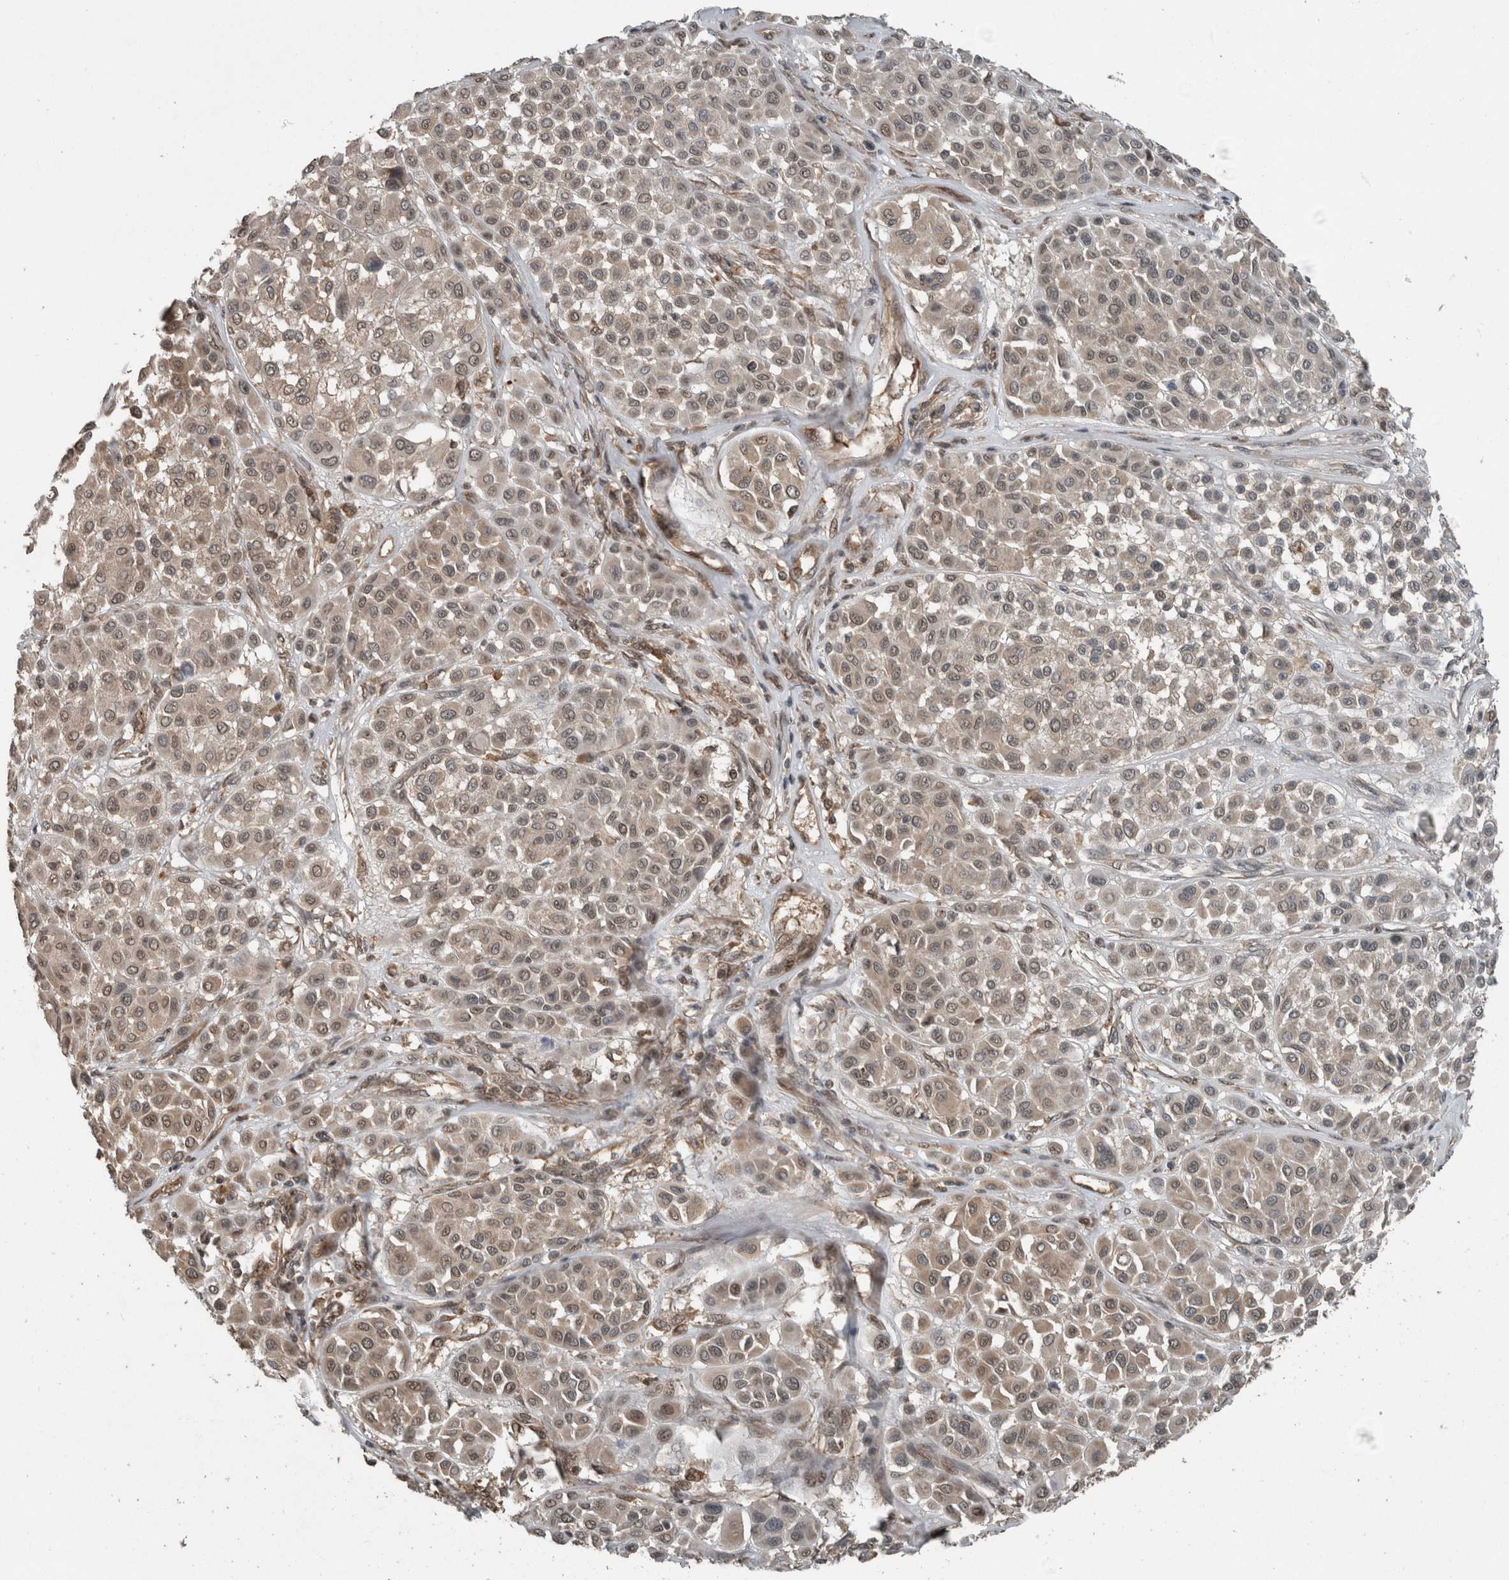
{"staining": {"intensity": "weak", "quantity": "25%-75%", "location": "cytoplasmic/membranous,nuclear"}, "tissue": "melanoma", "cell_type": "Tumor cells", "image_type": "cancer", "snomed": [{"axis": "morphology", "description": "Malignant melanoma, Metastatic site"}, {"axis": "topography", "description": "Soft tissue"}], "caption": "Human malignant melanoma (metastatic site) stained for a protein (brown) demonstrates weak cytoplasmic/membranous and nuclear positive positivity in about 25%-75% of tumor cells.", "gene": "MYO1E", "patient": {"sex": "male", "age": 41}}